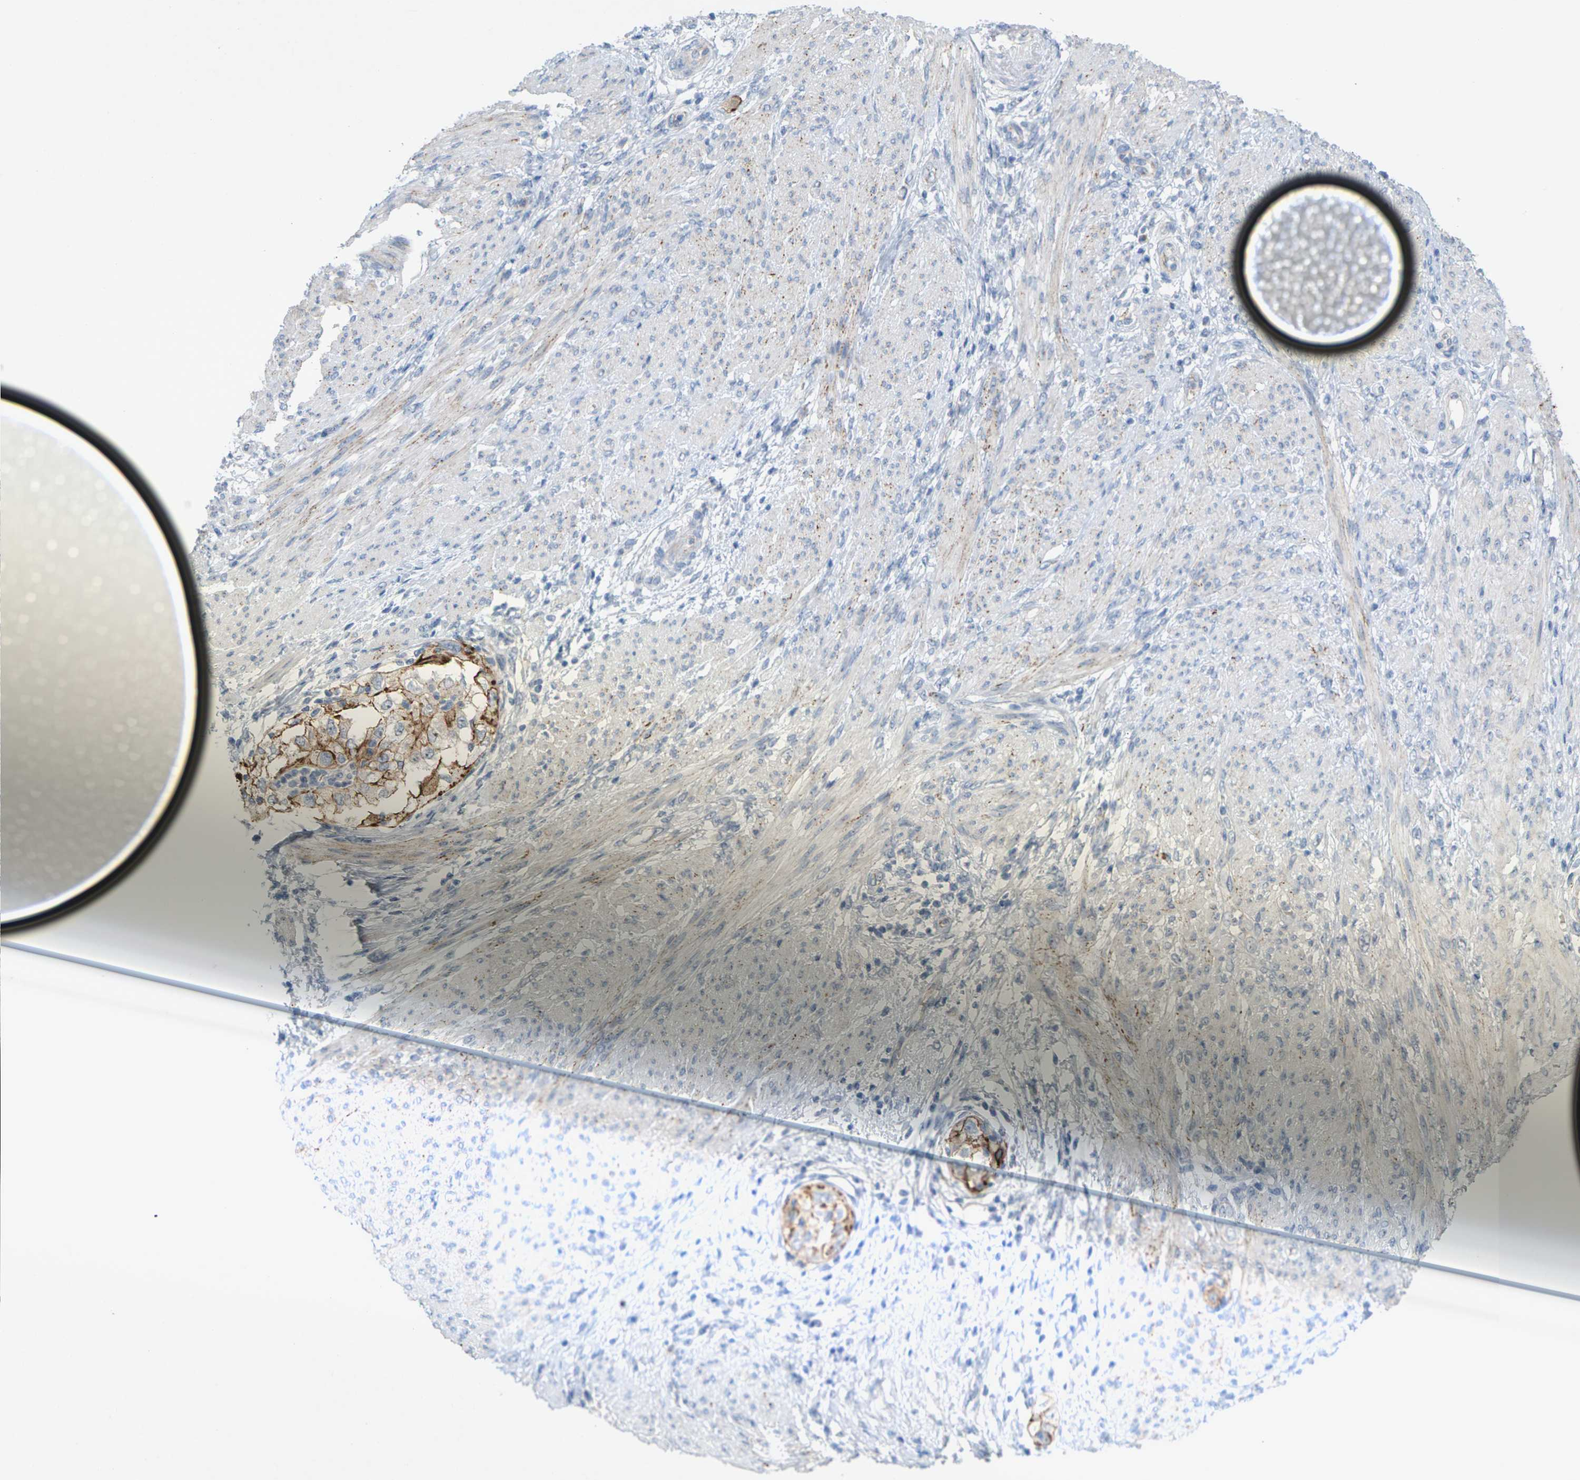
{"staining": {"intensity": "moderate", "quantity": ">75%", "location": "cytoplasmic/membranous"}, "tissue": "endometrial cancer", "cell_type": "Tumor cells", "image_type": "cancer", "snomed": [{"axis": "morphology", "description": "Adenocarcinoma, NOS"}, {"axis": "topography", "description": "Endometrium"}], "caption": "This is a histology image of immunohistochemistry (IHC) staining of adenocarcinoma (endometrial), which shows moderate expression in the cytoplasmic/membranous of tumor cells.", "gene": "CLDN3", "patient": {"sex": "female", "age": 85}}